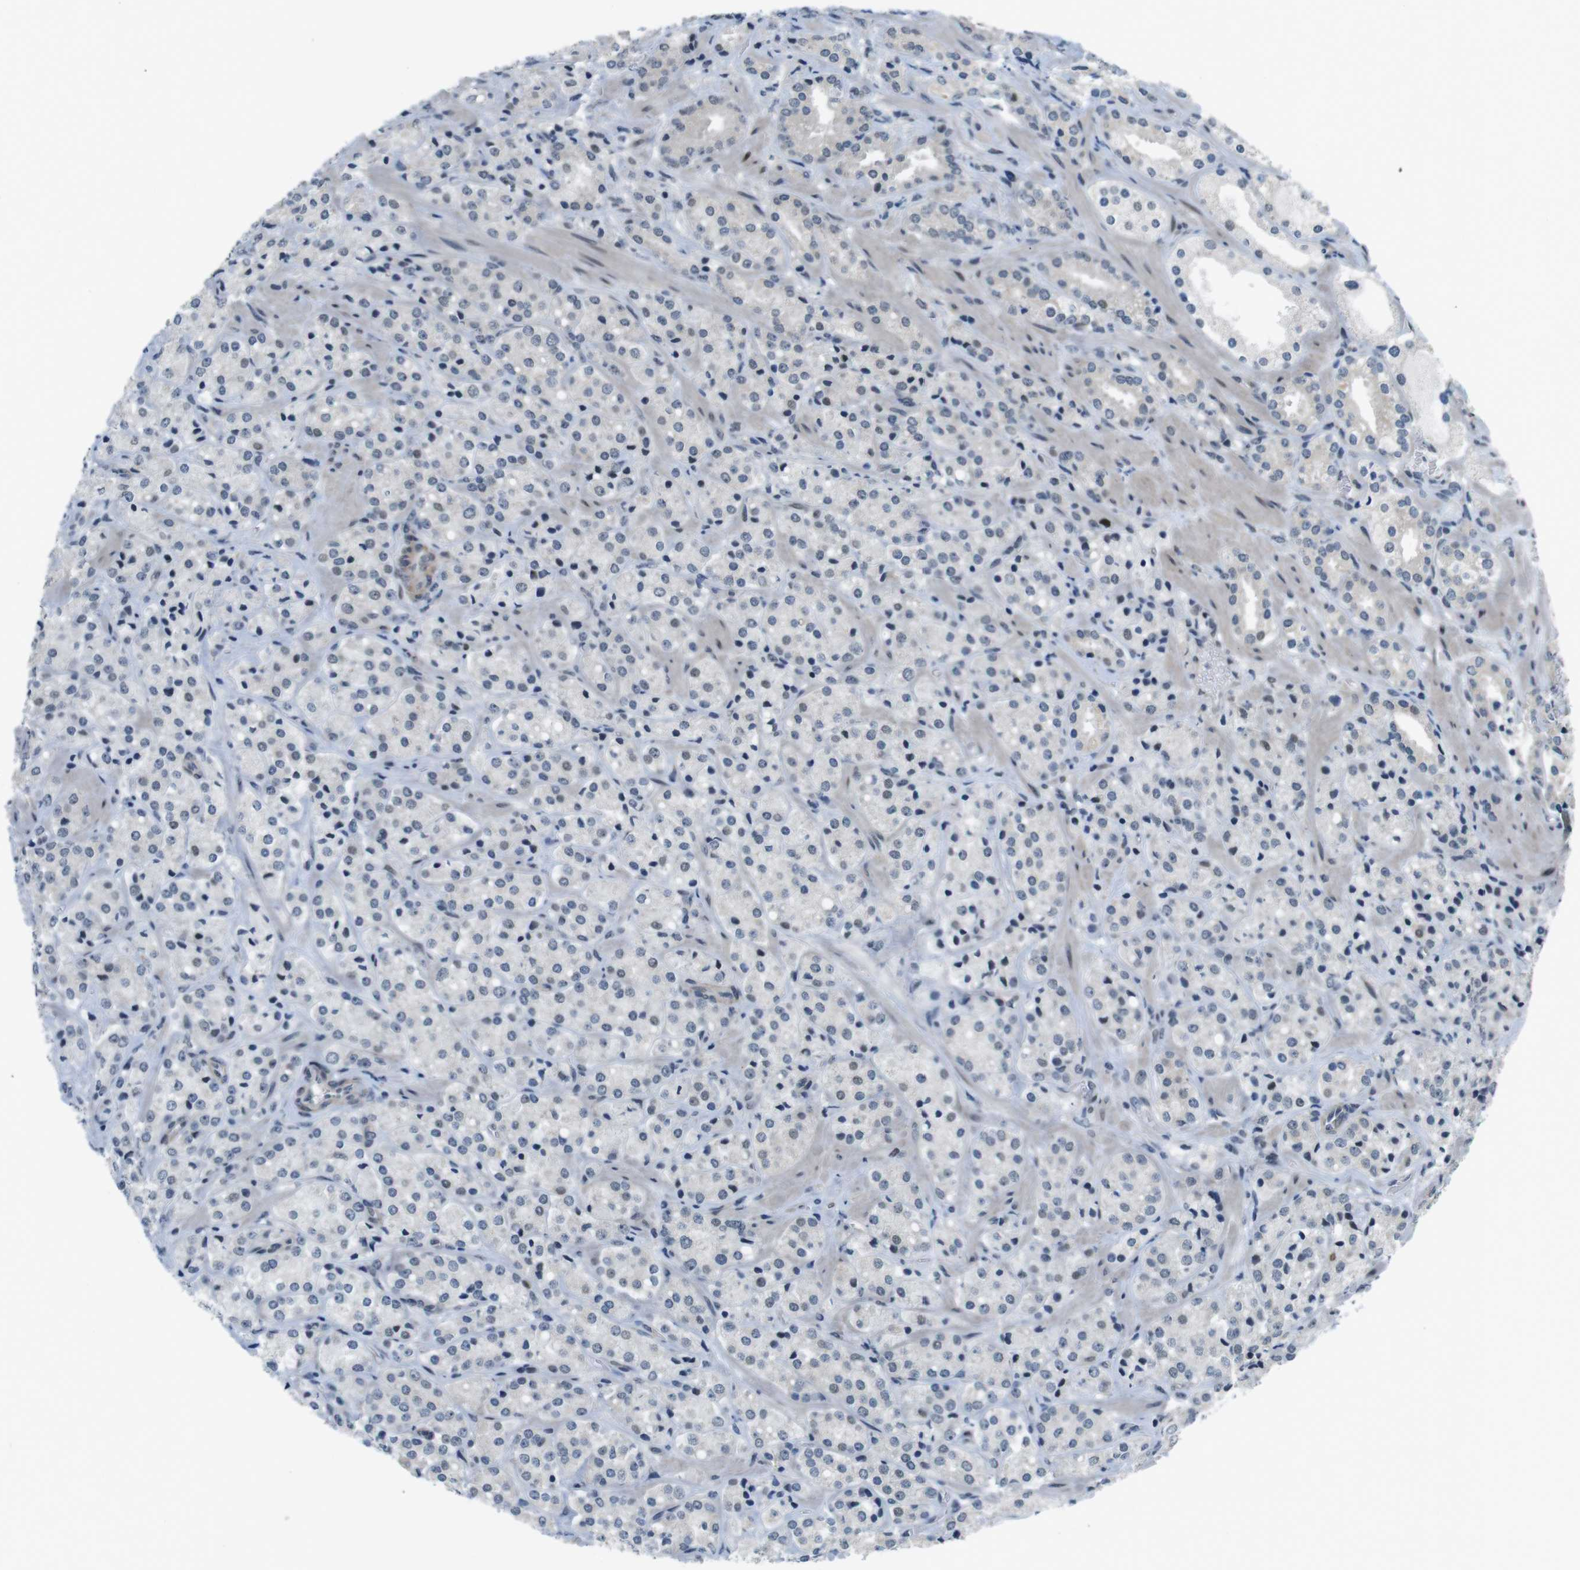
{"staining": {"intensity": "negative", "quantity": "none", "location": "none"}, "tissue": "prostate cancer", "cell_type": "Tumor cells", "image_type": "cancer", "snomed": [{"axis": "morphology", "description": "Adenocarcinoma, High grade"}, {"axis": "topography", "description": "Prostate"}], "caption": "This is an IHC photomicrograph of prostate cancer. There is no positivity in tumor cells.", "gene": "SMCO2", "patient": {"sex": "male", "age": 64}}